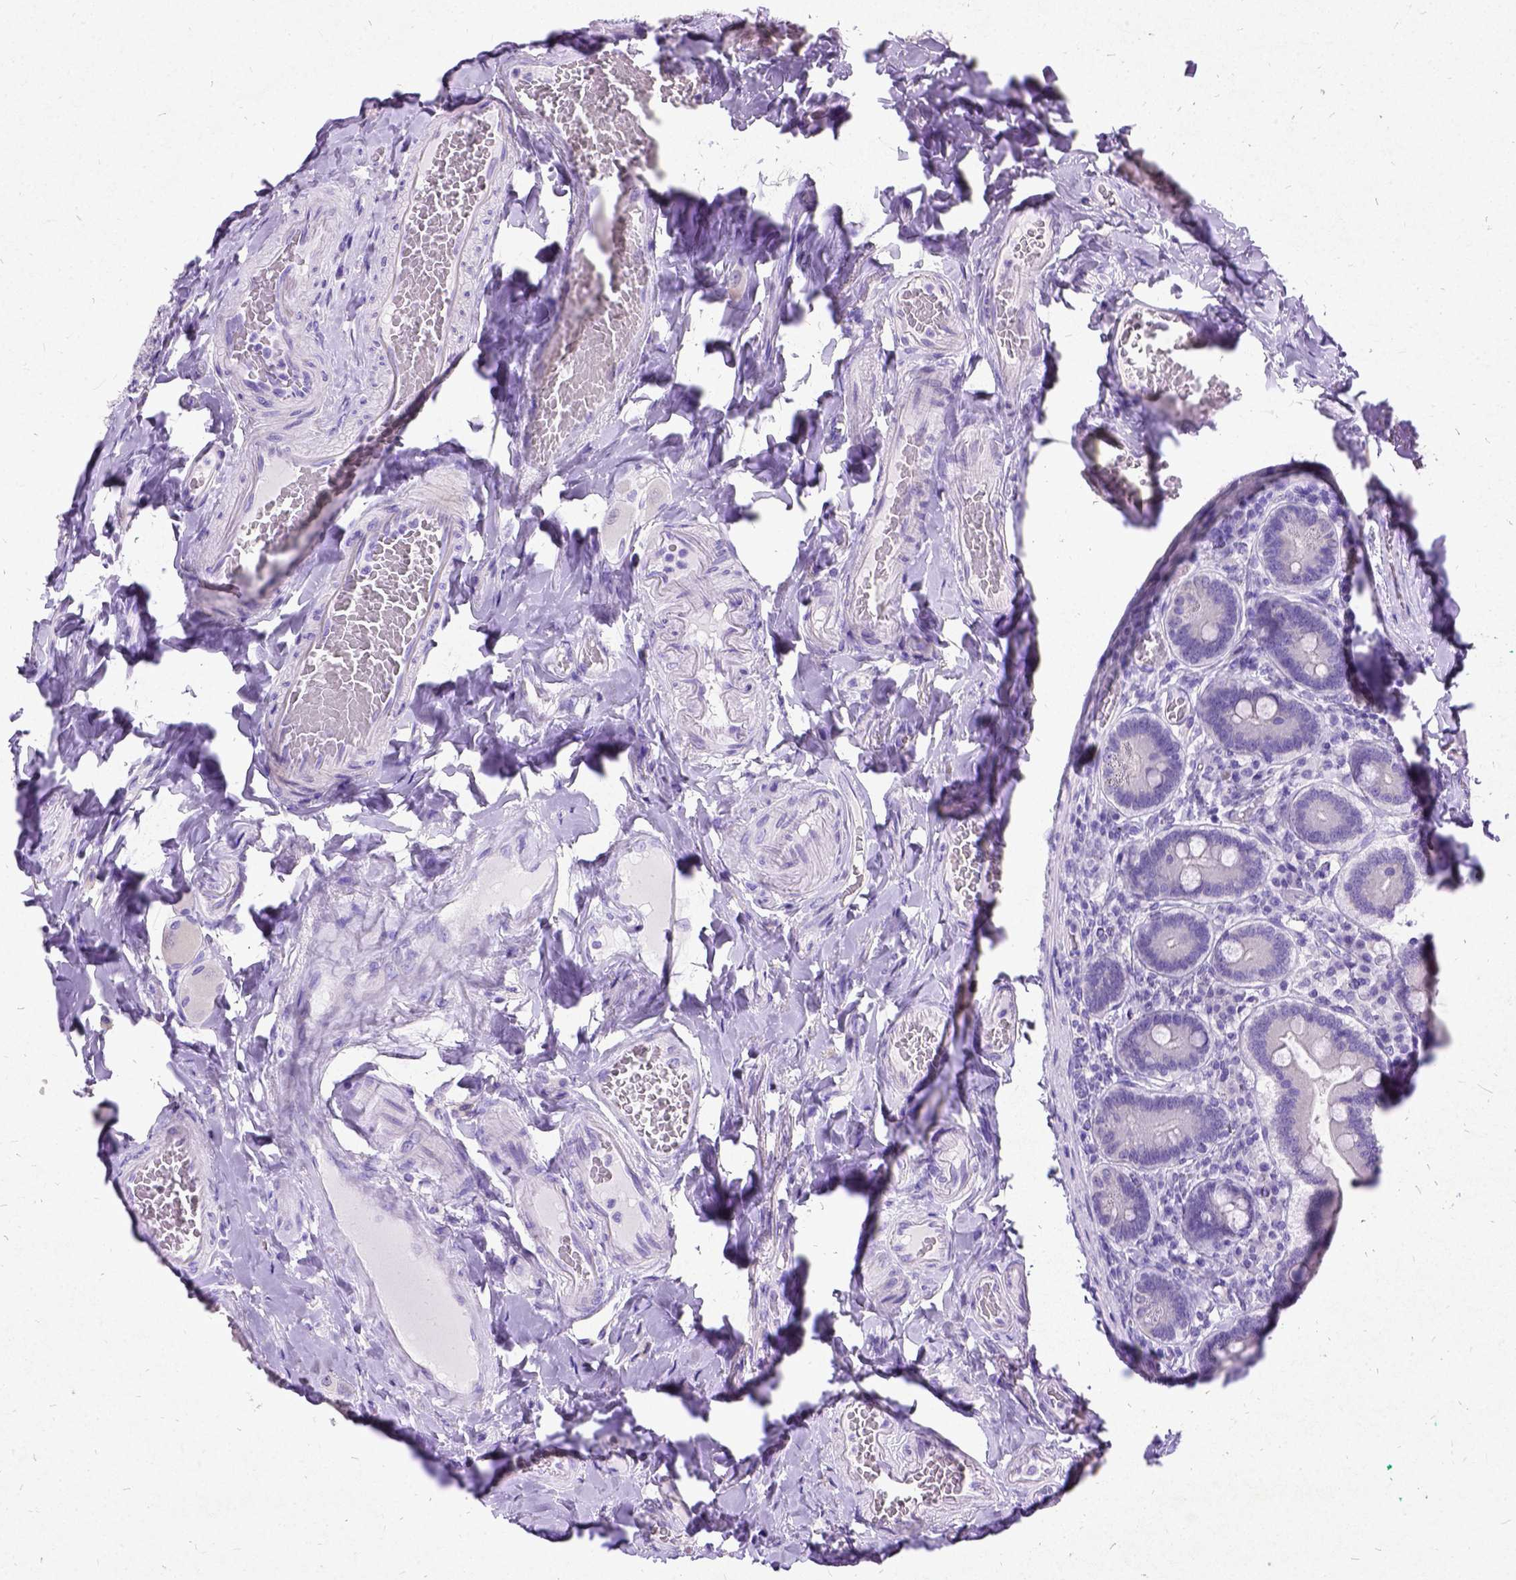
{"staining": {"intensity": "weak", "quantity": "<25%", "location": "cytoplasmic/membranous"}, "tissue": "duodenum", "cell_type": "Glandular cells", "image_type": "normal", "snomed": [{"axis": "morphology", "description": "Normal tissue, NOS"}, {"axis": "topography", "description": "Duodenum"}], "caption": "Glandular cells are negative for protein expression in unremarkable human duodenum. (DAB (3,3'-diaminobenzidine) IHC, high magnification).", "gene": "NEUROD4", "patient": {"sex": "female", "age": 62}}